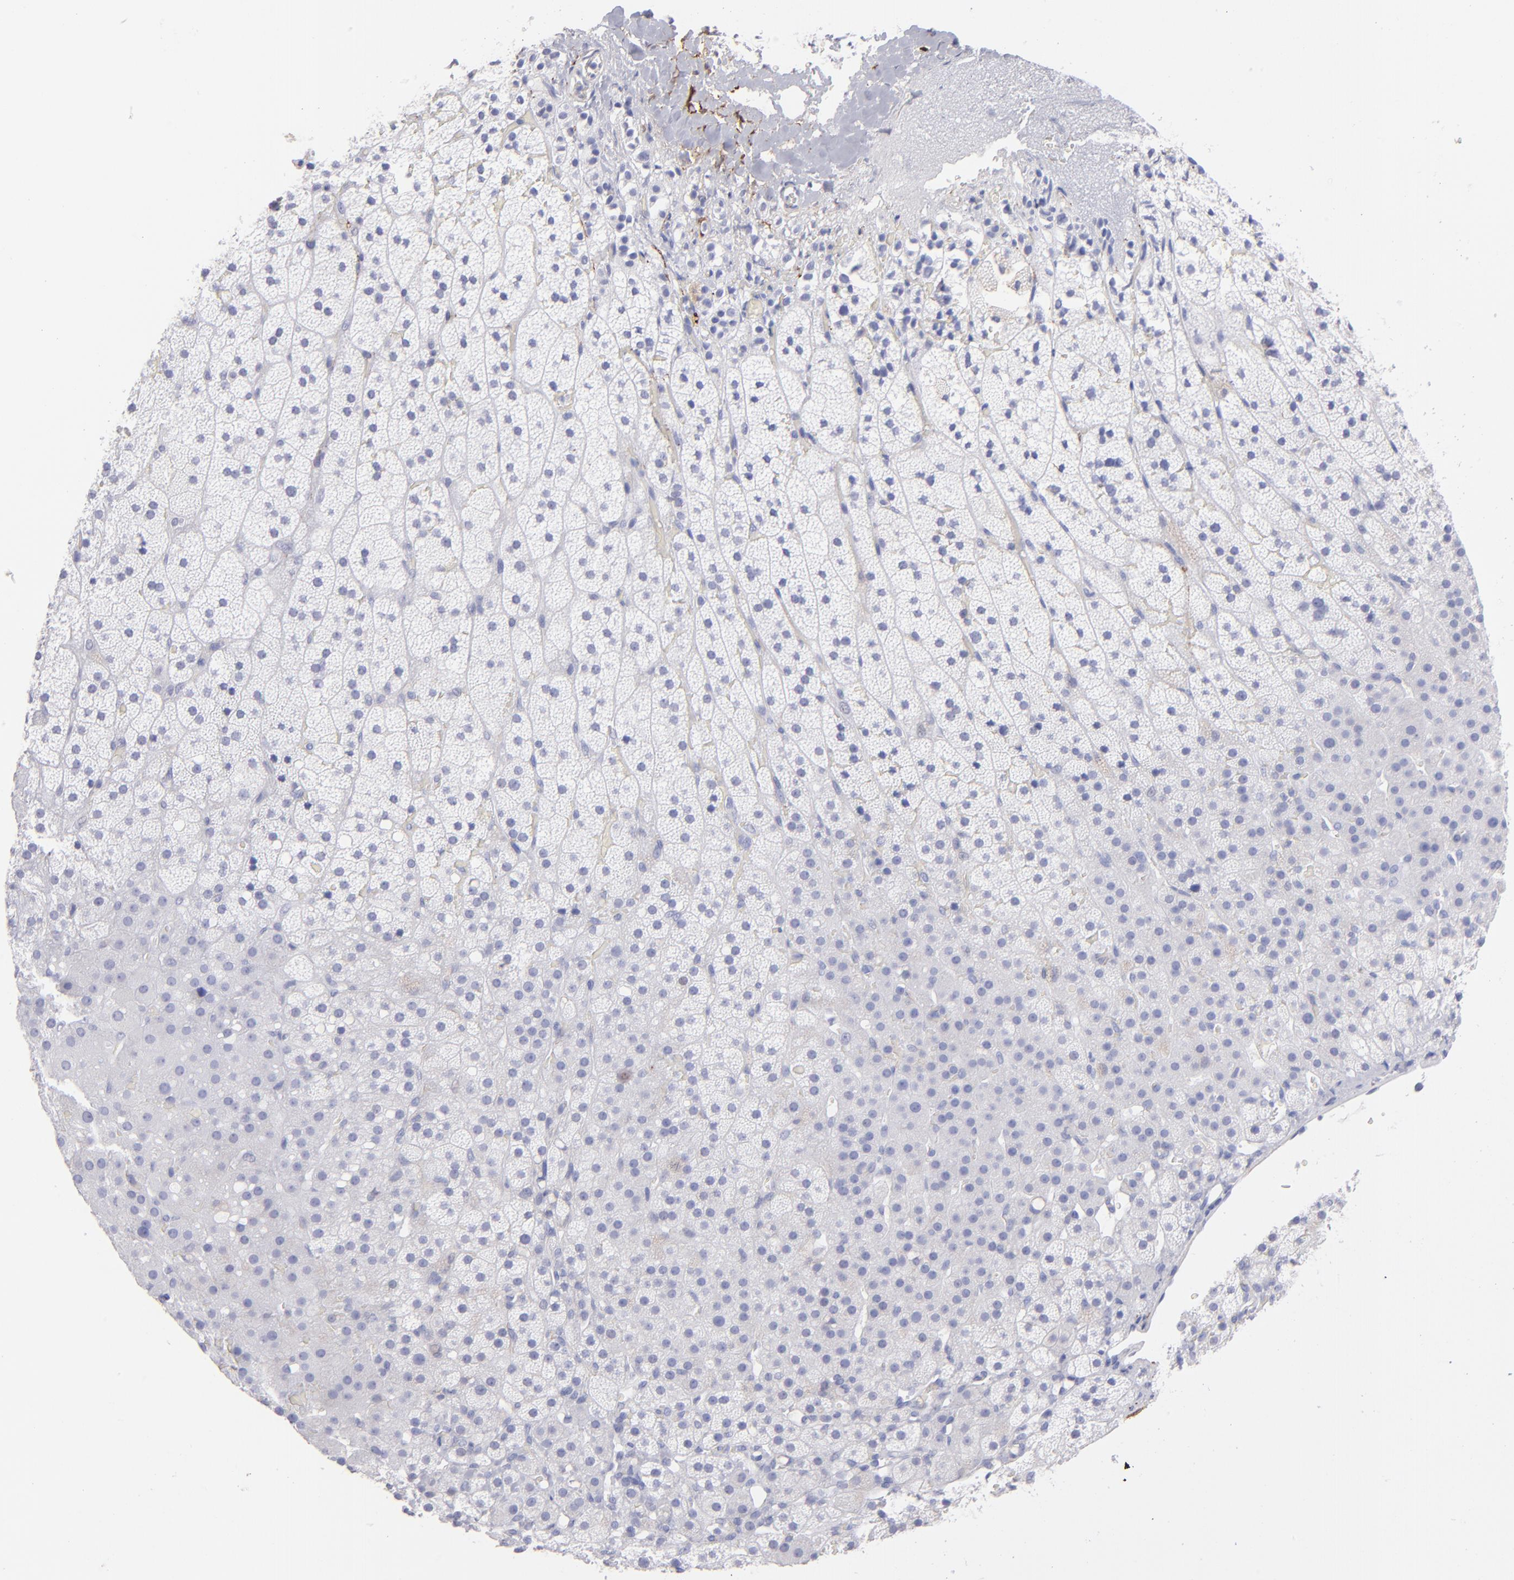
{"staining": {"intensity": "negative", "quantity": "none", "location": "none"}, "tissue": "adrenal gland", "cell_type": "Glandular cells", "image_type": "normal", "snomed": [{"axis": "morphology", "description": "Normal tissue, NOS"}, {"axis": "topography", "description": "Adrenal gland"}], "caption": "The image shows no significant staining in glandular cells of adrenal gland.", "gene": "AHNAK2", "patient": {"sex": "male", "age": 35}}